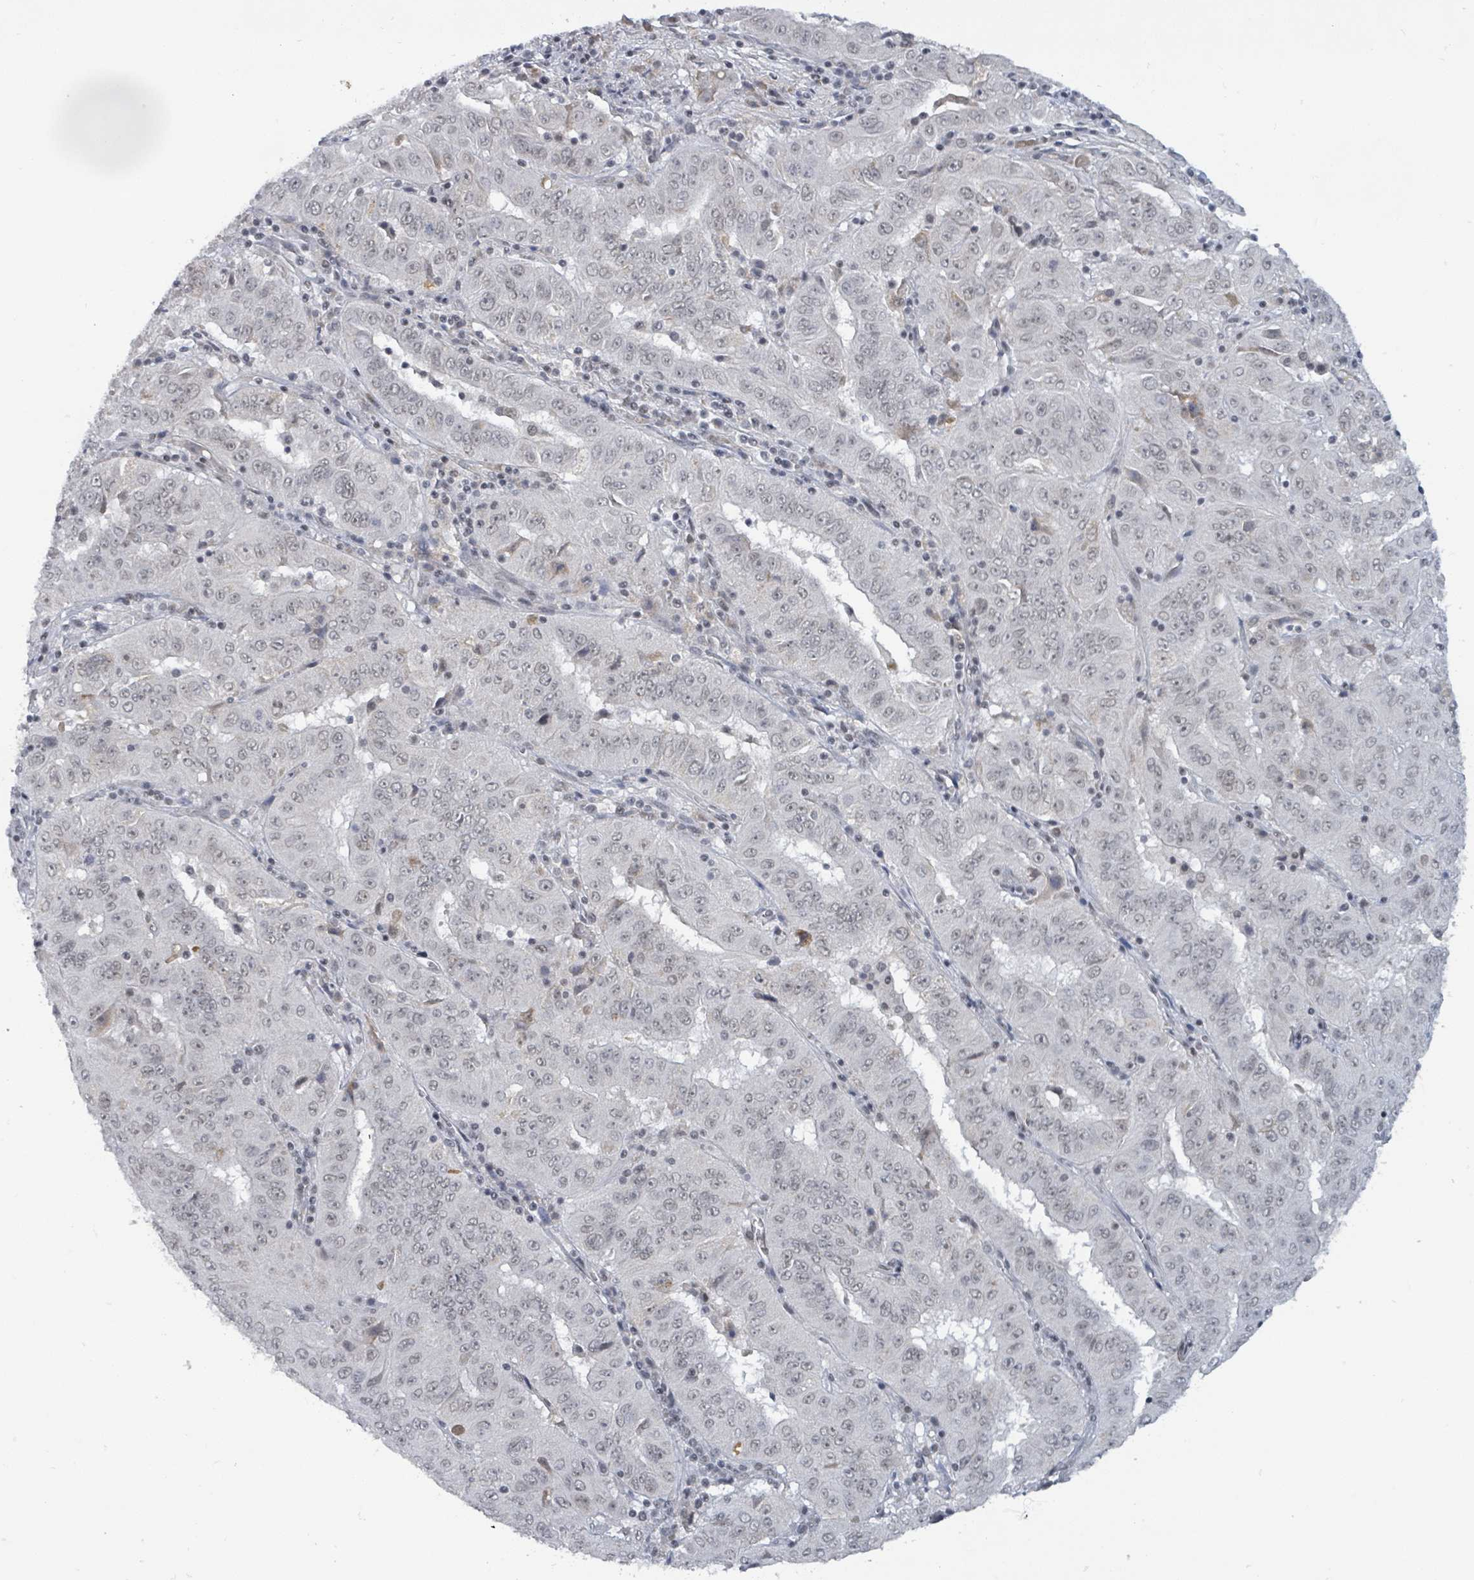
{"staining": {"intensity": "negative", "quantity": "none", "location": "none"}, "tissue": "pancreatic cancer", "cell_type": "Tumor cells", "image_type": "cancer", "snomed": [{"axis": "morphology", "description": "Adenocarcinoma, NOS"}, {"axis": "topography", "description": "Pancreas"}], "caption": "Tumor cells are negative for protein expression in human pancreatic adenocarcinoma.", "gene": "BANP", "patient": {"sex": "male", "age": 63}}